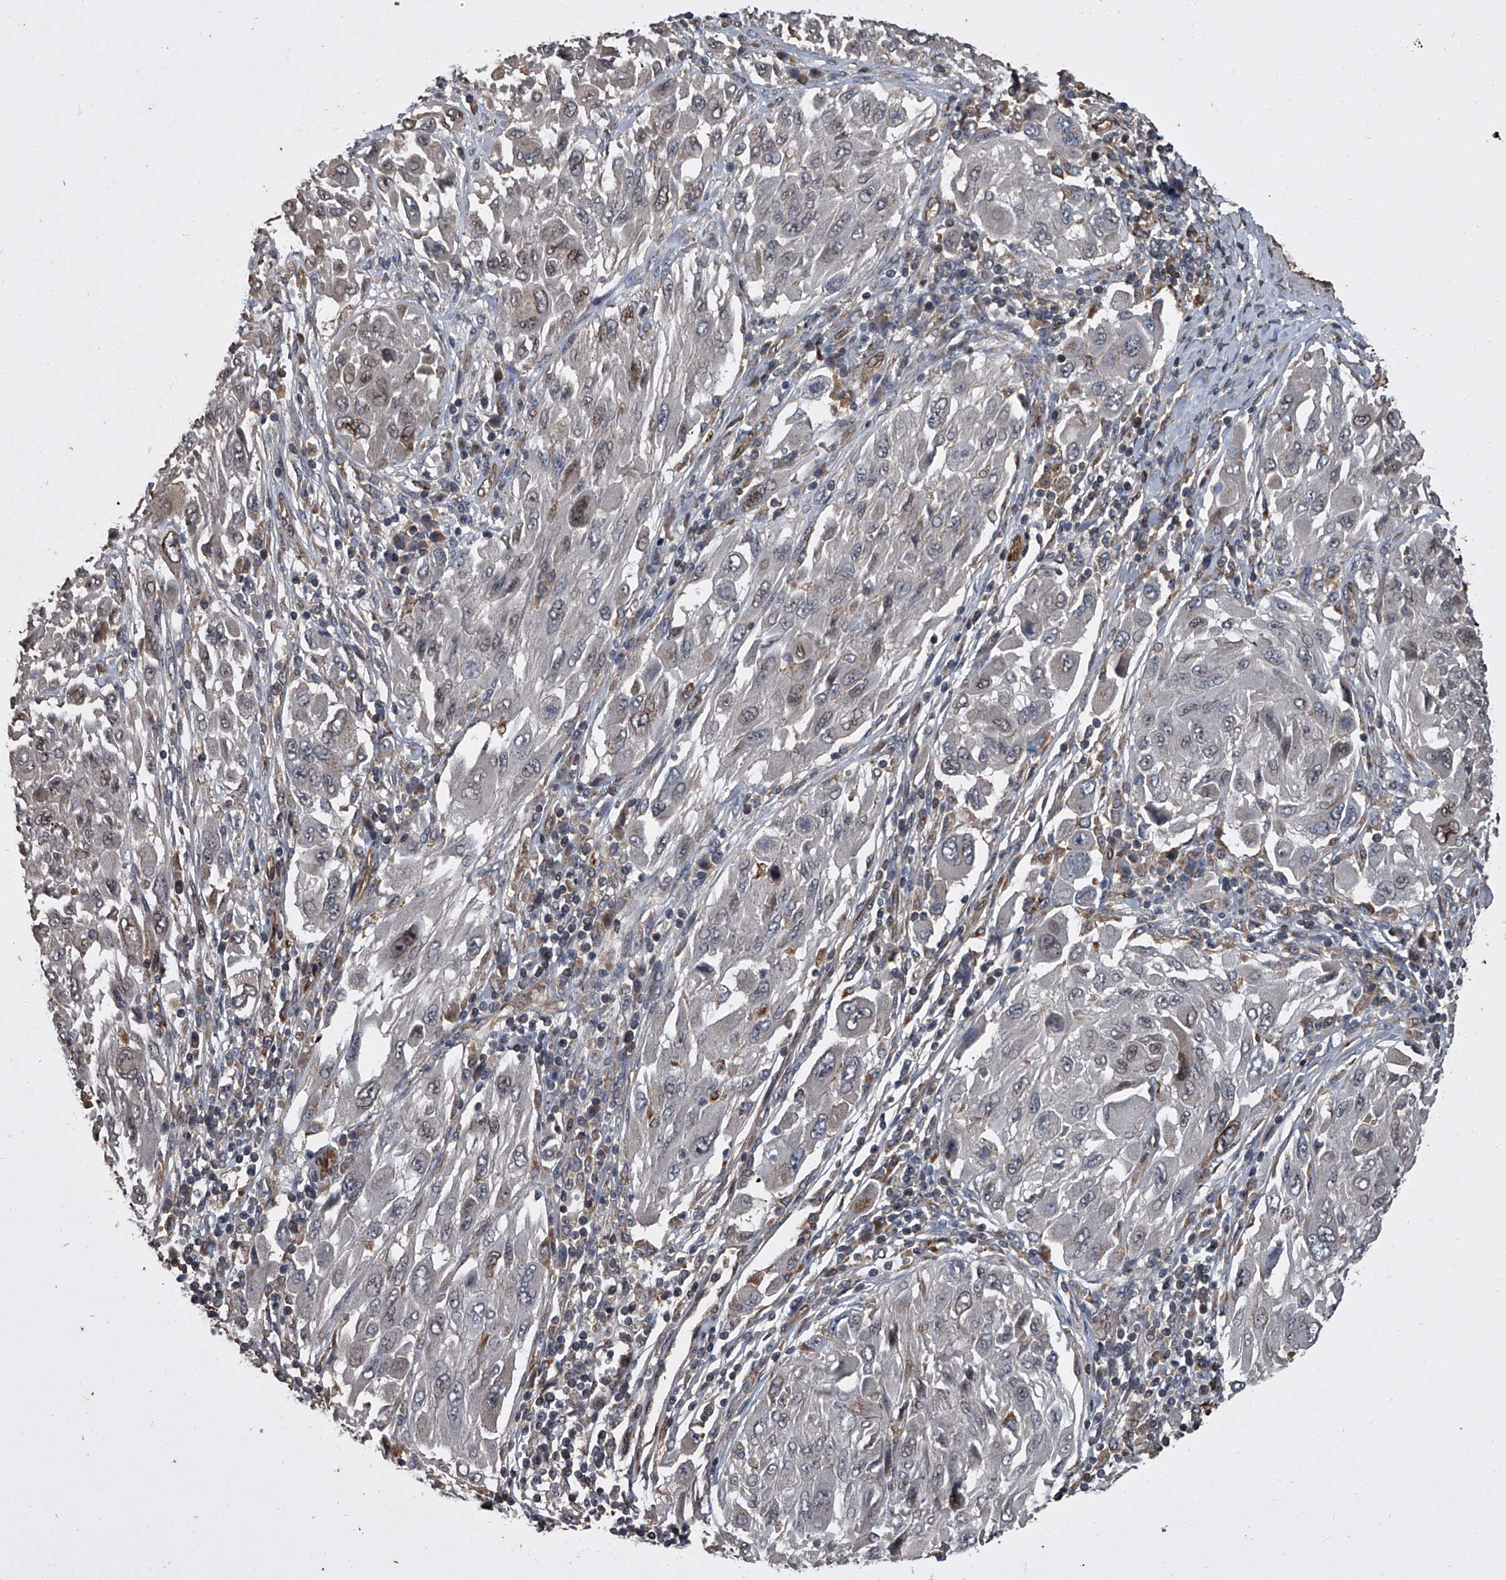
{"staining": {"intensity": "moderate", "quantity": "<25%", "location": "cytoplasmic/membranous,nuclear"}, "tissue": "melanoma", "cell_type": "Tumor cells", "image_type": "cancer", "snomed": [{"axis": "morphology", "description": "Malignant melanoma, NOS"}, {"axis": "topography", "description": "Skin"}], "caption": "High-power microscopy captured an immunohistochemistry (IHC) histopathology image of melanoma, revealing moderate cytoplasmic/membranous and nuclear staining in approximately <25% of tumor cells.", "gene": "LRRC8C", "patient": {"sex": "female", "age": 91}}